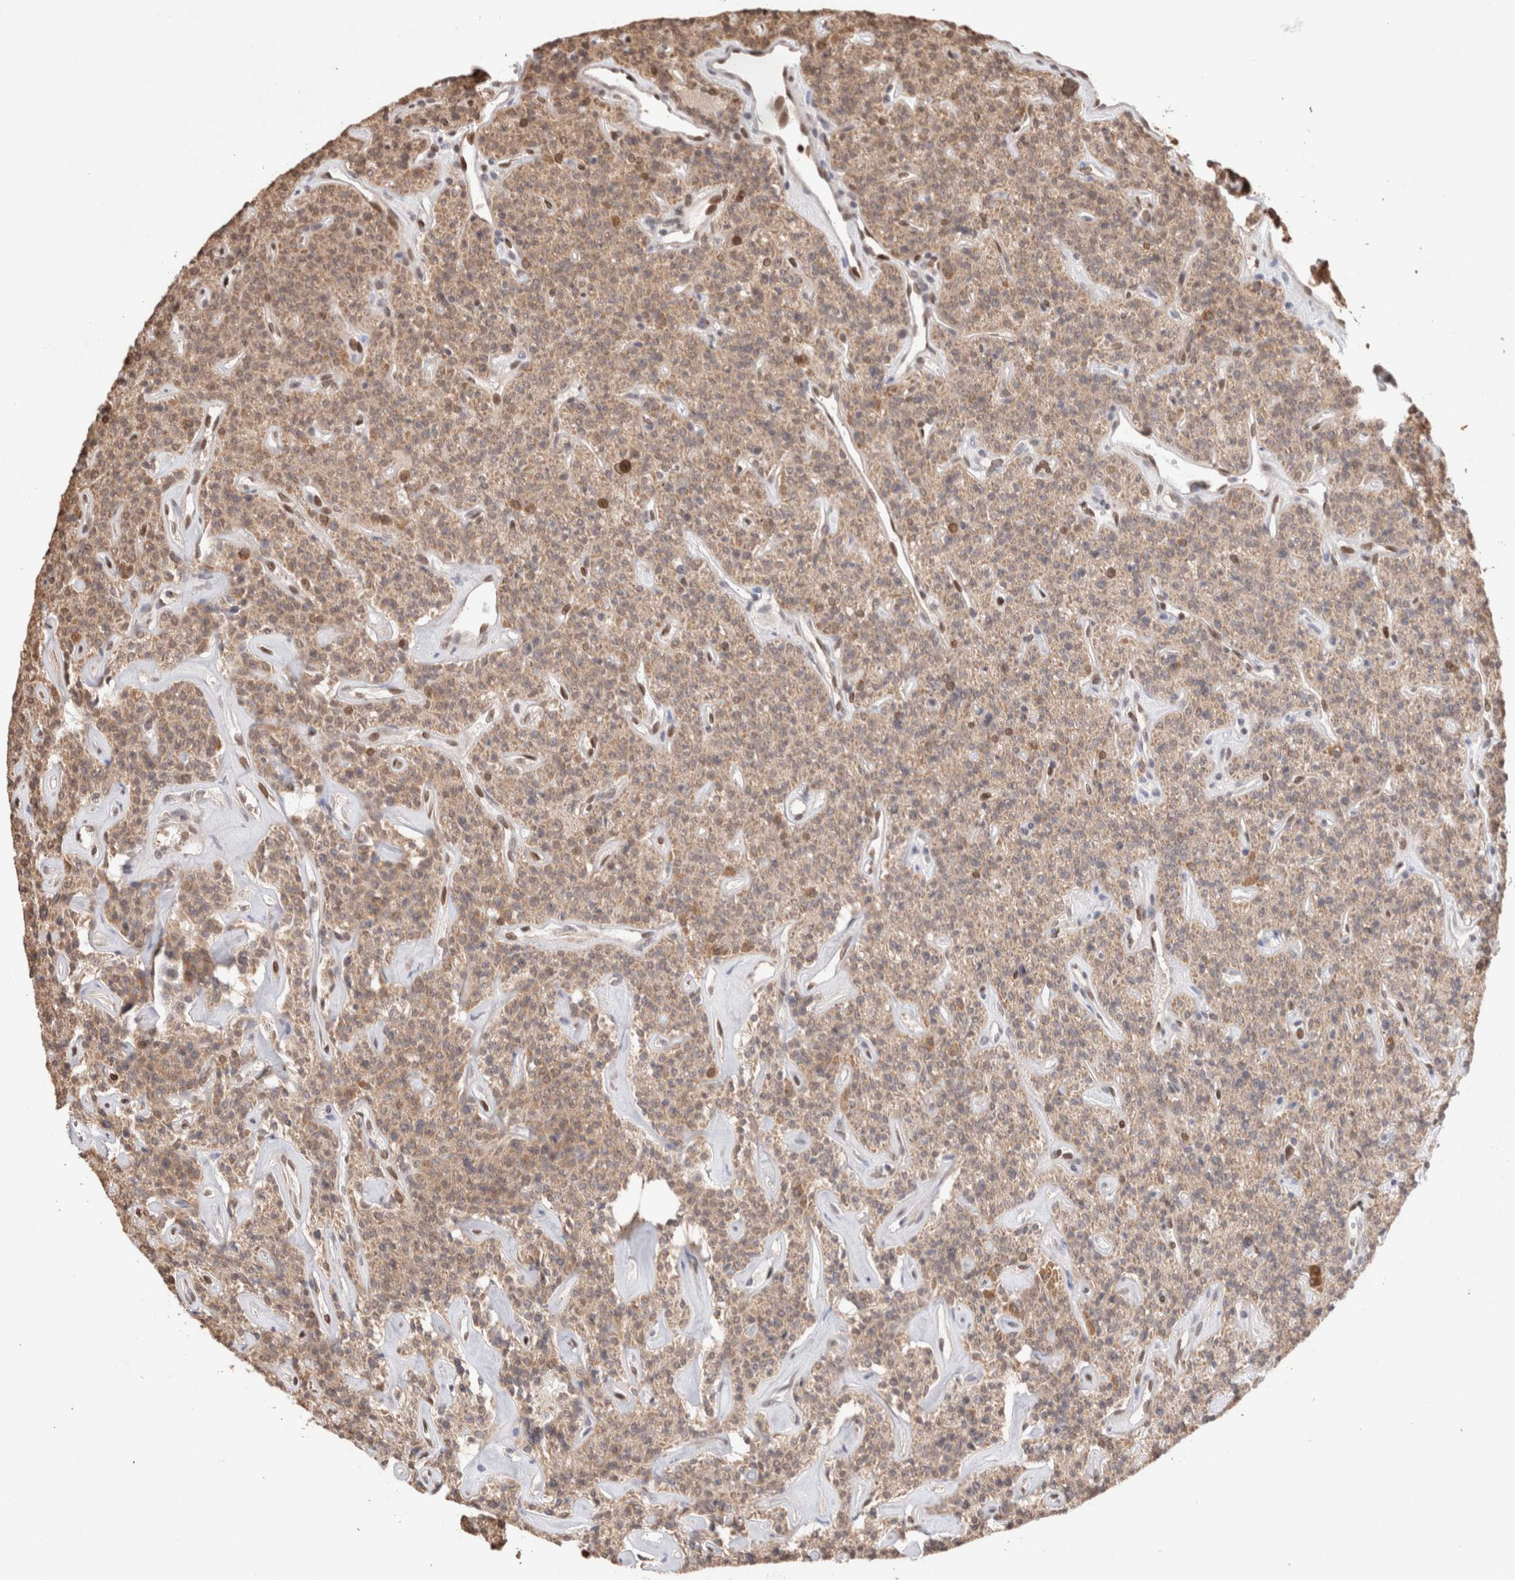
{"staining": {"intensity": "strong", "quantity": "25%-75%", "location": "cytoplasmic/membranous,nuclear"}, "tissue": "parathyroid gland", "cell_type": "Glandular cells", "image_type": "normal", "snomed": [{"axis": "morphology", "description": "Normal tissue, NOS"}, {"axis": "topography", "description": "Parathyroid gland"}], "caption": "High-power microscopy captured an immunohistochemistry micrograph of benign parathyroid gland, revealing strong cytoplasmic/membranous,nuclear staining in approximately 25%-75% of glandular cells.", "gene": "TPR", "patient": {"sex": "male", "age": 46}}